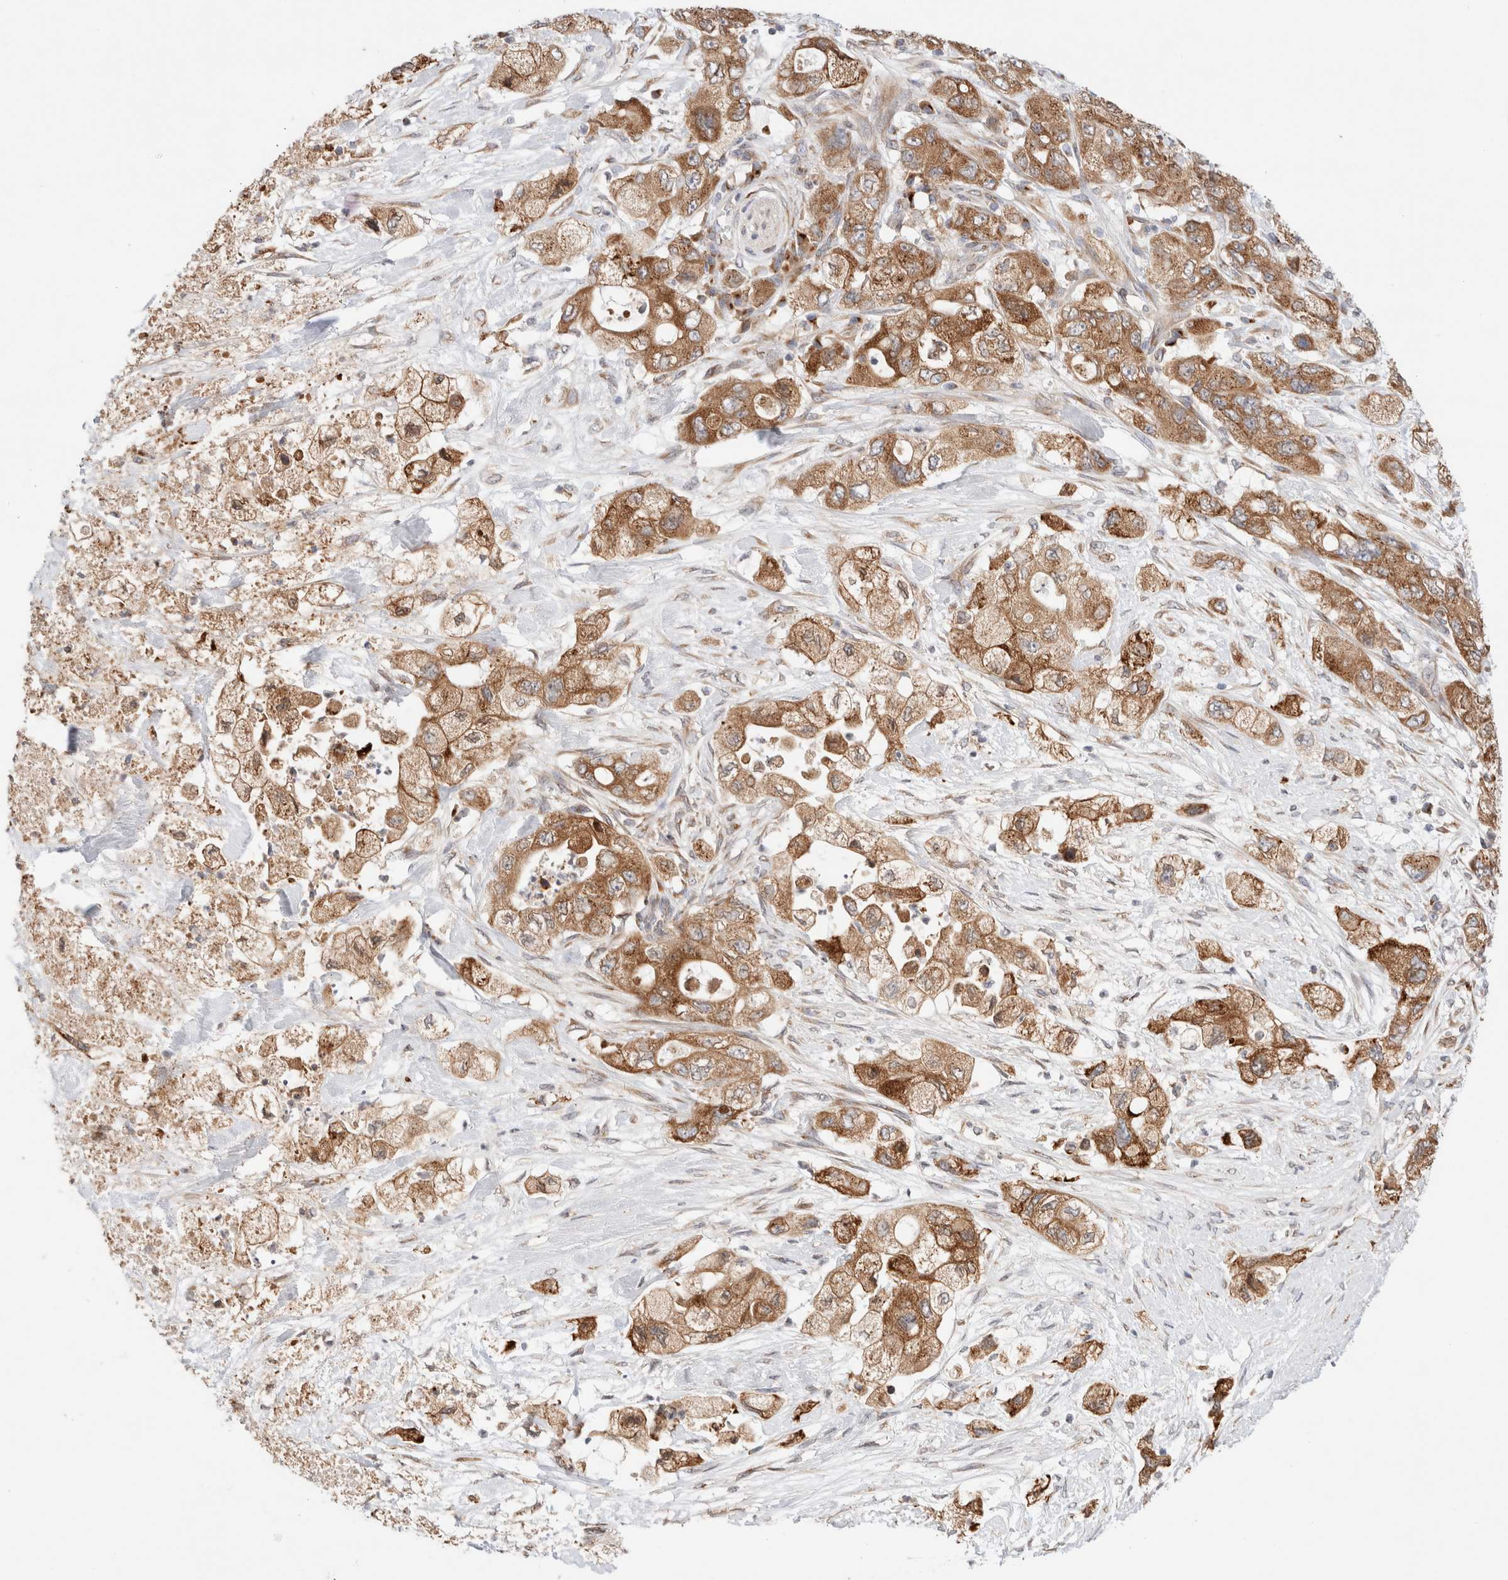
{"staining": {"intensity": "moderate", "quantity": ">75%", "location": "cytoplasmic/membranous"}, "tissue": "pancreatic cancer", "cell_type": "Tumor cells", "image_type": "cancer", "snomed": [{"axis": "morphology", "description": "Adenocarcinoma, NOS"}, {"axis": "topography", "description": "Pancreas"}], "caption": "Pancreatic cancer (adenocarcinoma) tissue demonstrates moderate cytoplasmic/membranous positivity in approximately >75% of tumor cells", "gene": "LMAN2L", "patient": {"sex": "female", "age": 73}}